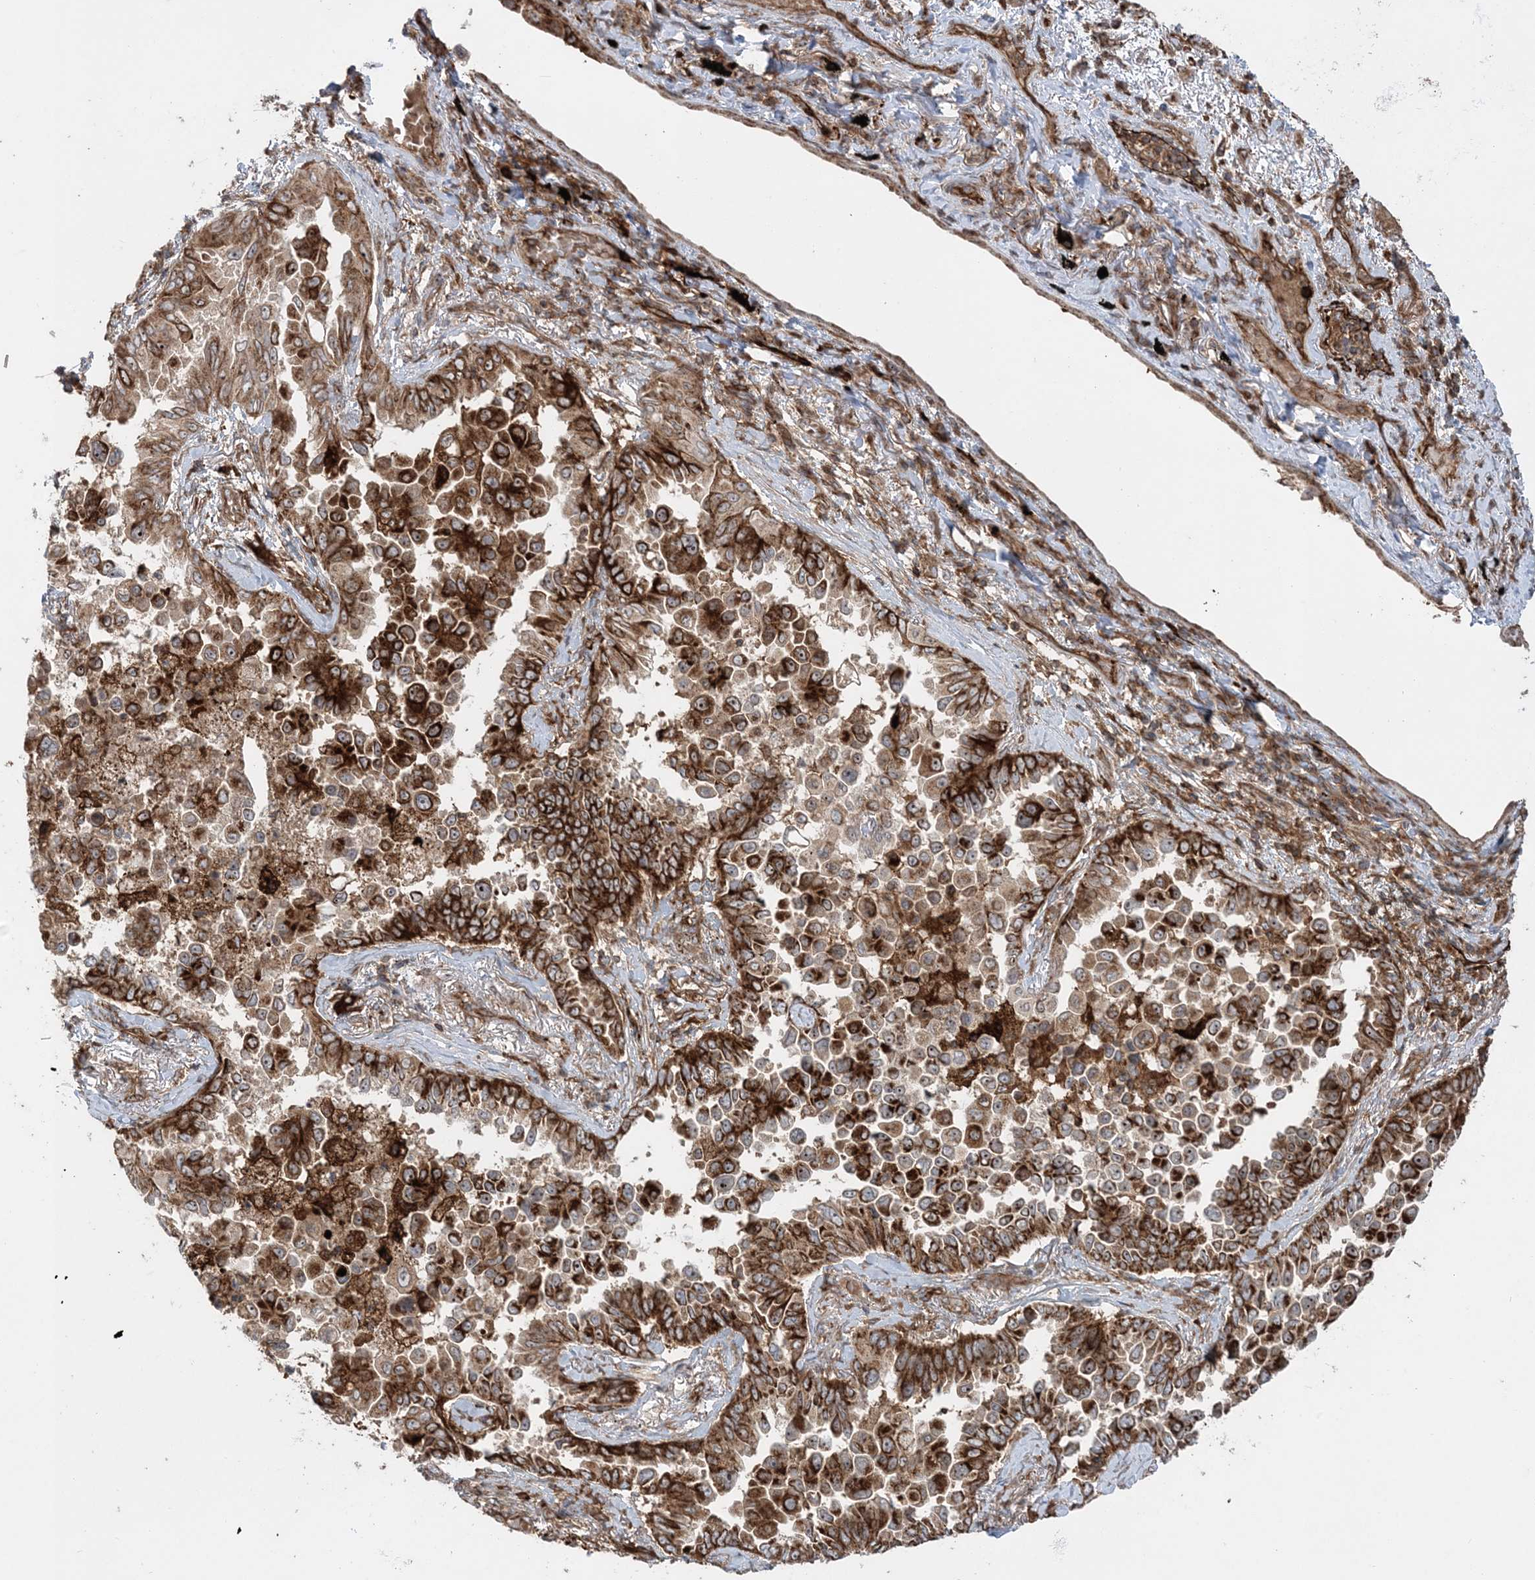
{"staining": {"intensity": "strong", "quantity": ">75%", "location": "cytoplasmic/membranous"}, "tissue": "lung cancer", "cell_type": "Tumor cells", "image_type": "cancer", "snomed": [{"axis": "morphology", "description": "Adenocarcinoma, NOS"}, {"axis": "topography", "description": "Lung"}], "caption": "High-power microscopy captured an immunohistochemistry photomicrograph of lung cancer (adenocarcinoma), revealing strong cytoplasmic/membranous expression in about >75% of tumor cells.", "gene": "LRPPRC", "patient": {"sex": "female", "age": 67}}